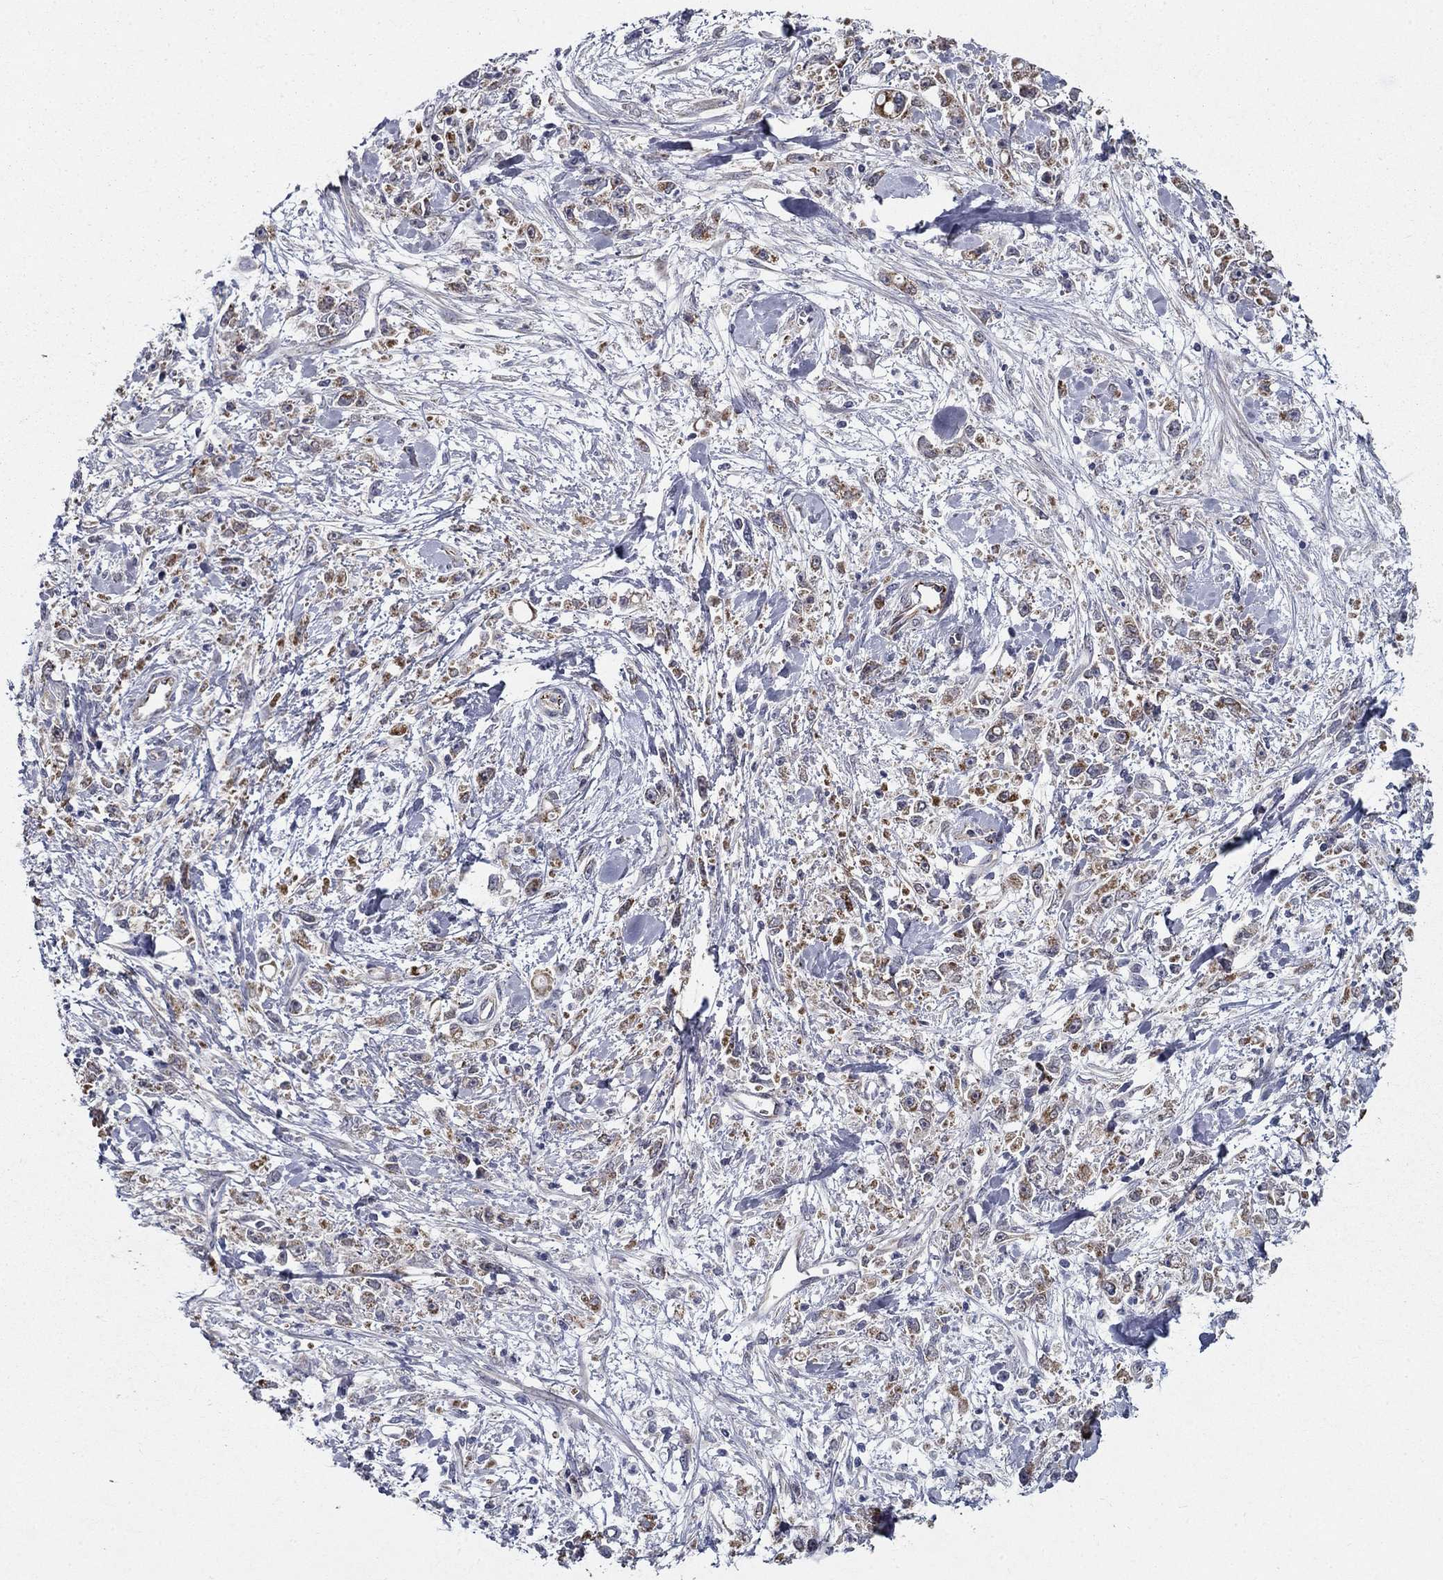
{"staining": {"intensity": "moderate", "quantity": "25%-75%", "location": "cytoplasmic/membranous"}, "tissue": "stomach cancer", "cell_type": "Tumor cells", "image_type": "cancer", "snomed": [{"axis": "morphology", "description": "Adenocarcinoma, NOS"}, {"axis": "topography", "description": "Stomach"}], "caption": "This is a micrograph of immunohistochemistry (IHC) staining of stomach adenocarcinoma, which shows moderate staining in the cytoplasmic/membranous of tumor cells.", "gene": "LACTB2", "patient": {"sex": "female", "age": 59}}